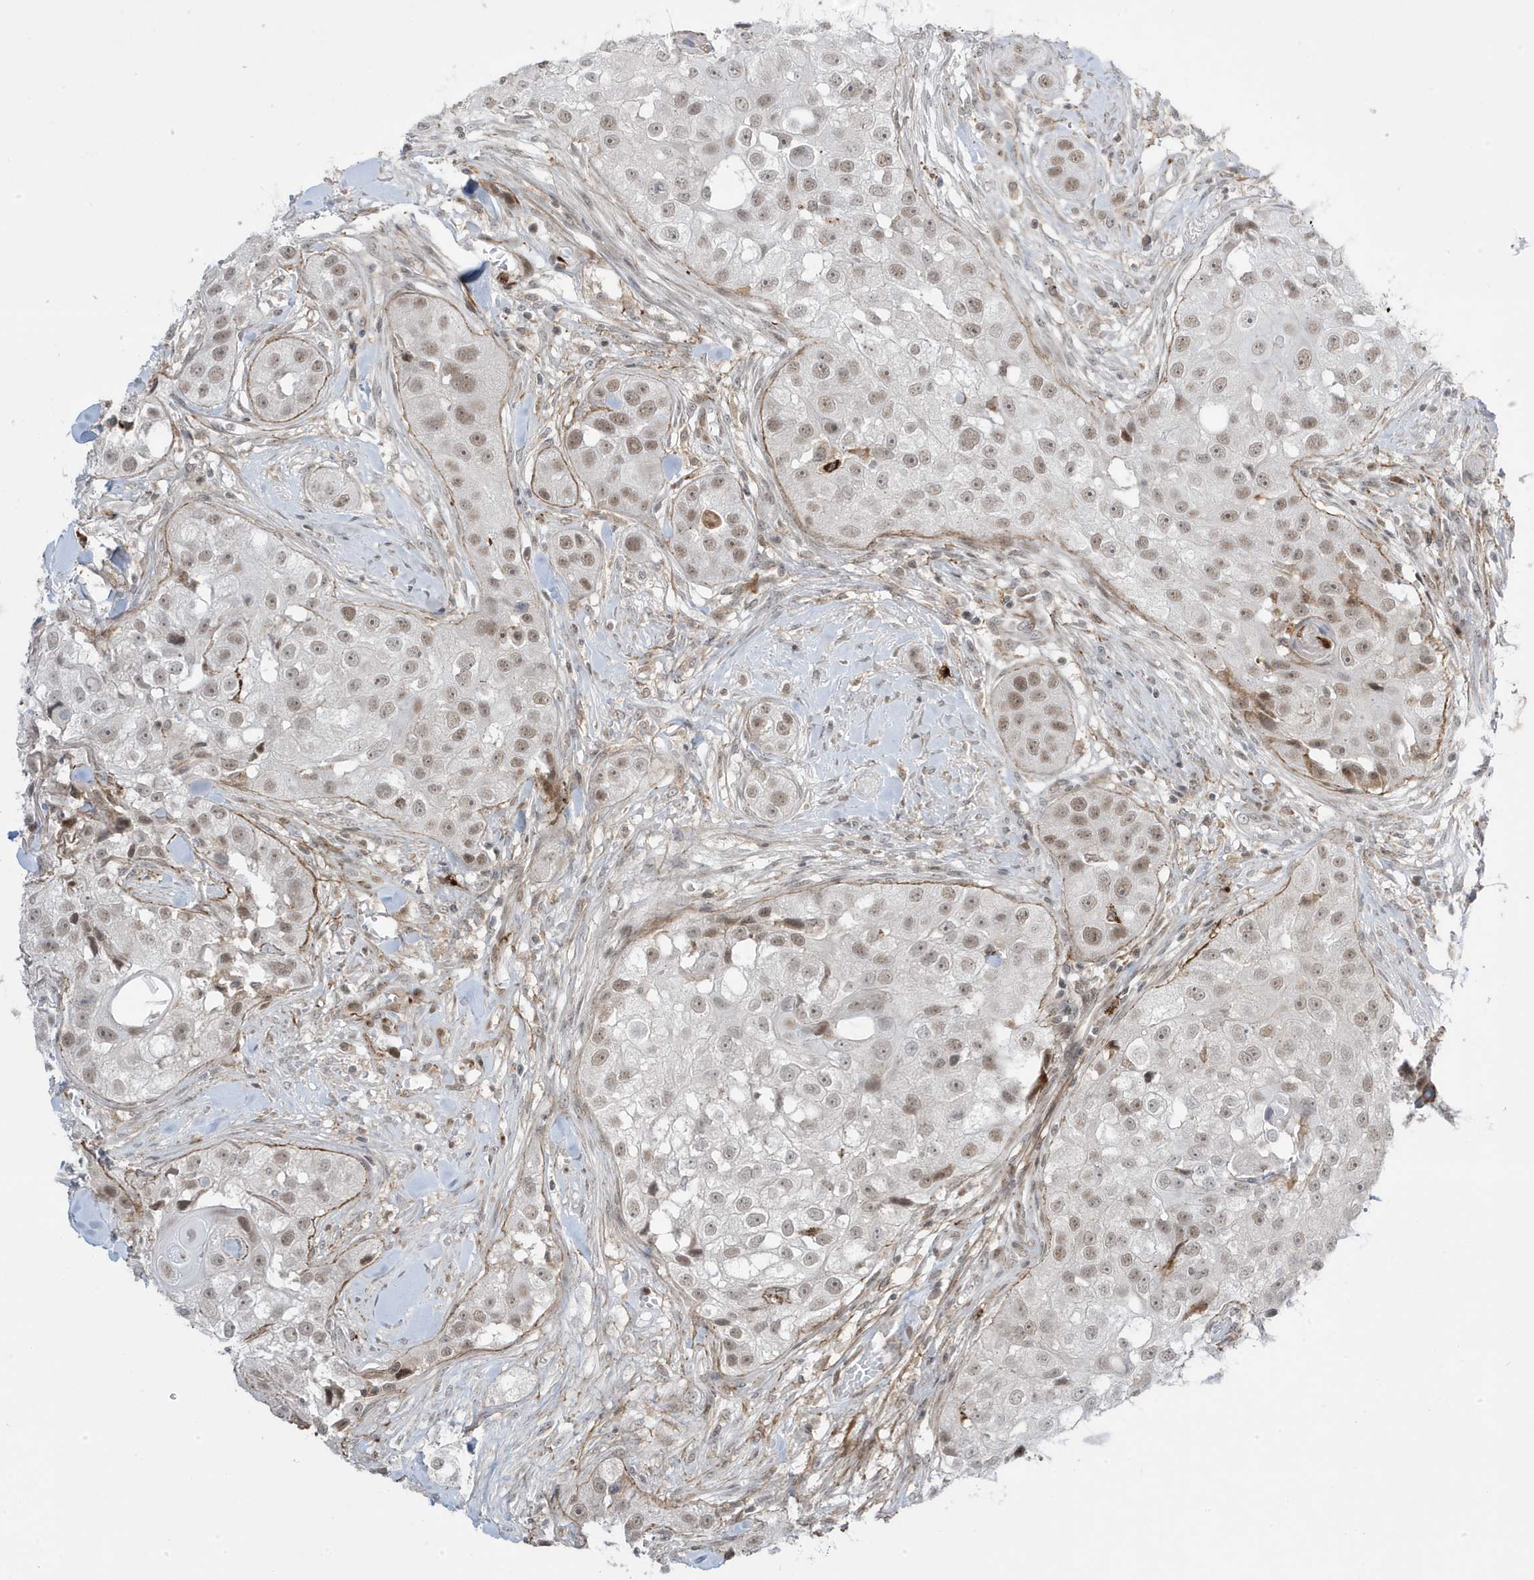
{"staining": {"intensity": "moderate", "quantity": ">75%", "location": "nuclear"}, "tissue": "head and neck cancer", "cell_type": "Tumor cells", "image_type": "cancer", "snomed": [{"axis": "morphology", "description": "Normal tissue, NOS"}, {"axis": "morphology", "description": "Squamous cell carcinoma, NOS"}, {"axis": "topography", "description": "Skeletal muscle"}, {"axis": "topography", "description": "Head-Neck"}], "caption": "About >75% of tumor cells in head and neck cancer display moderate nuclear protein expression as visualized by brown immunohistochemical staining.", "gene": "ADAMTSL3", "patient": {"sex": "male", "age": 51}}